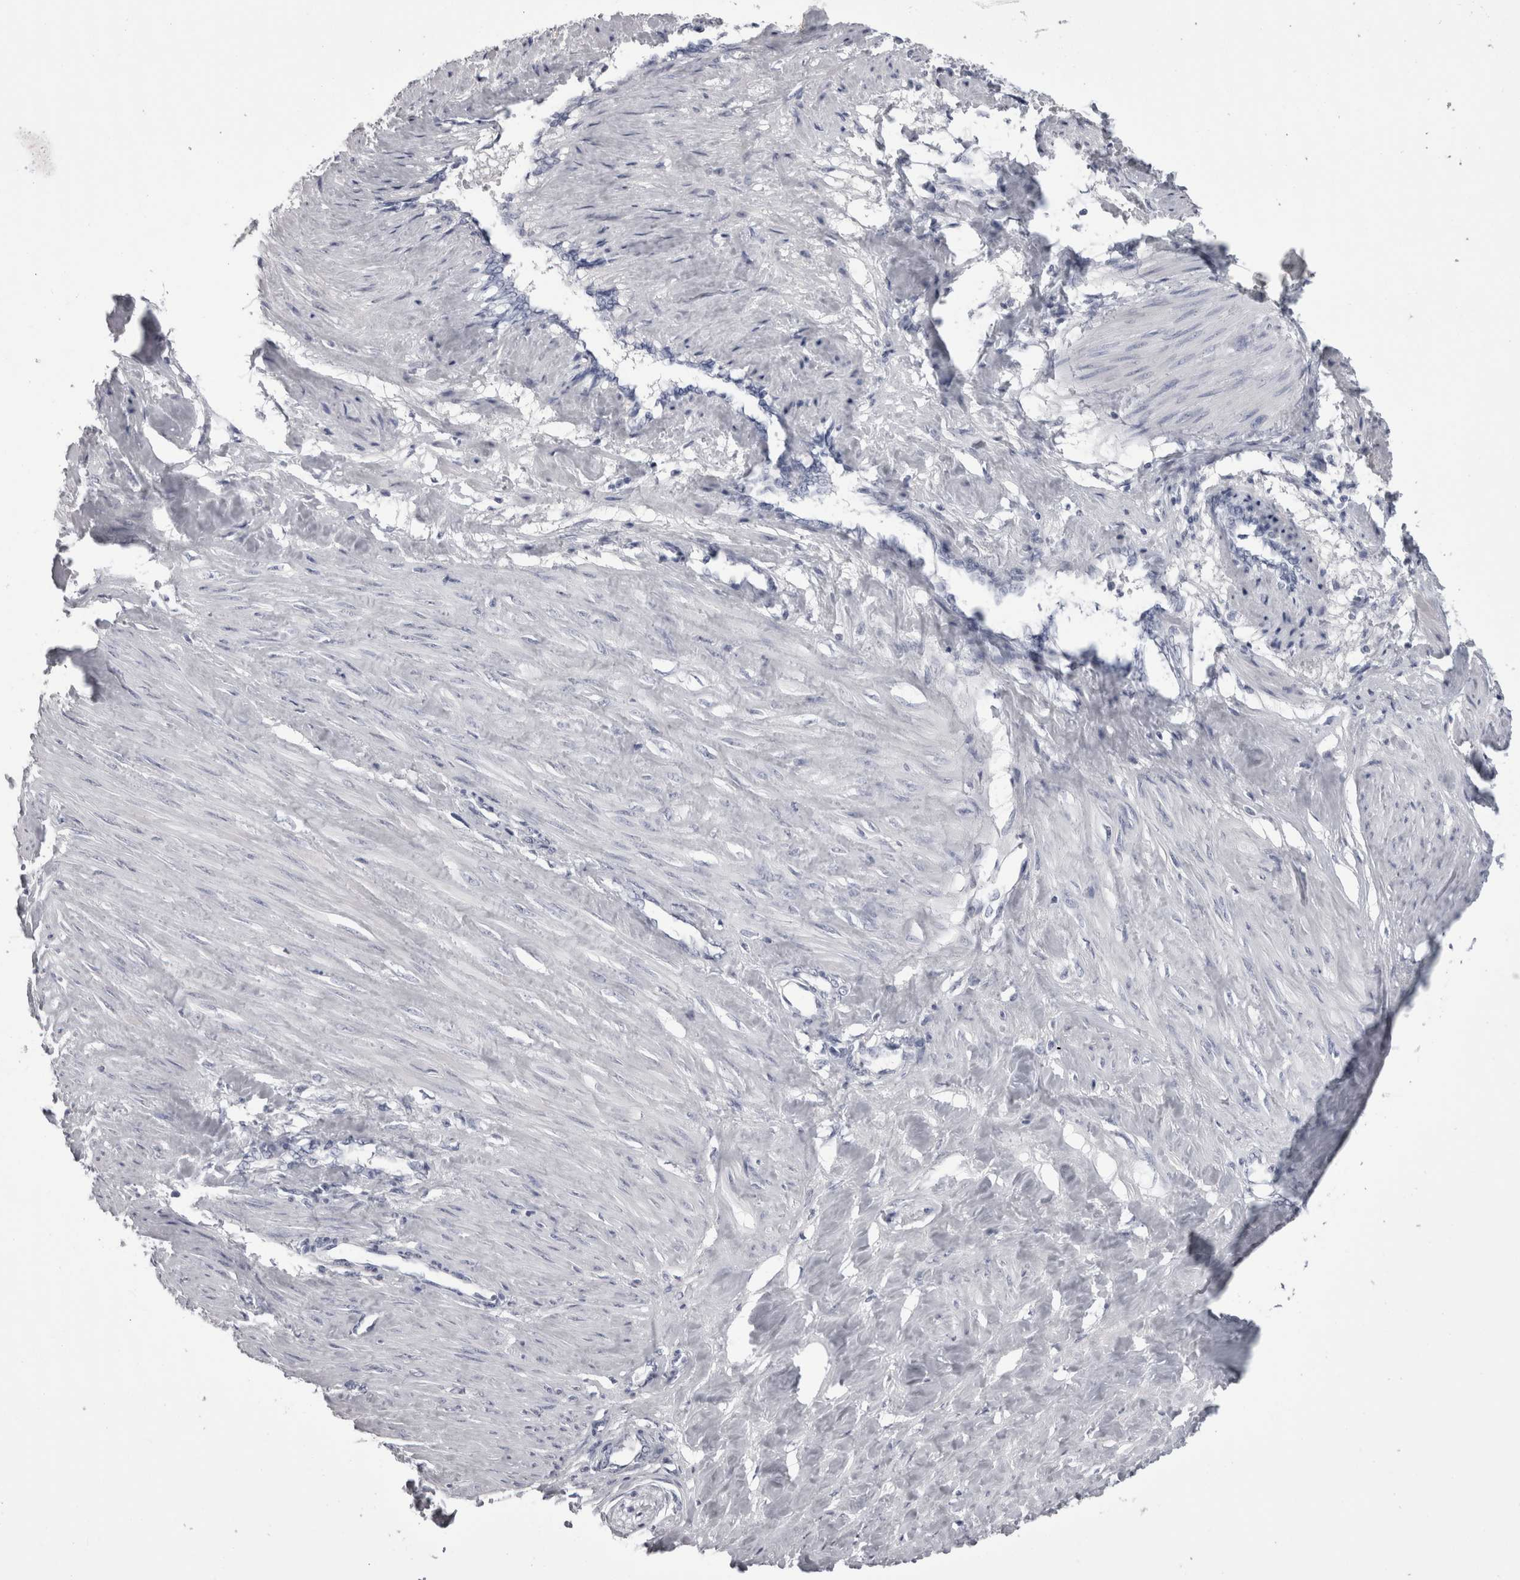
{"staining": {"intensity": "negative", "quantity": "none", "location": "none"}, "tissue": "smooth muscle", "cell_type": "Smooth muscle cells", "image_type": "normal", "snomed": [{"axis": "morphology", "description": "Normal tissue, NOS"}, {"axis": "topography", "description": "Endometrium"}], "caption": "Immunohistochemical staining of unremarkable human smooth muscle exhibits no significant positivity in smooth muscle cells.", "gene": "AFMID", "patient": {"sex": "female", "age": 33}}